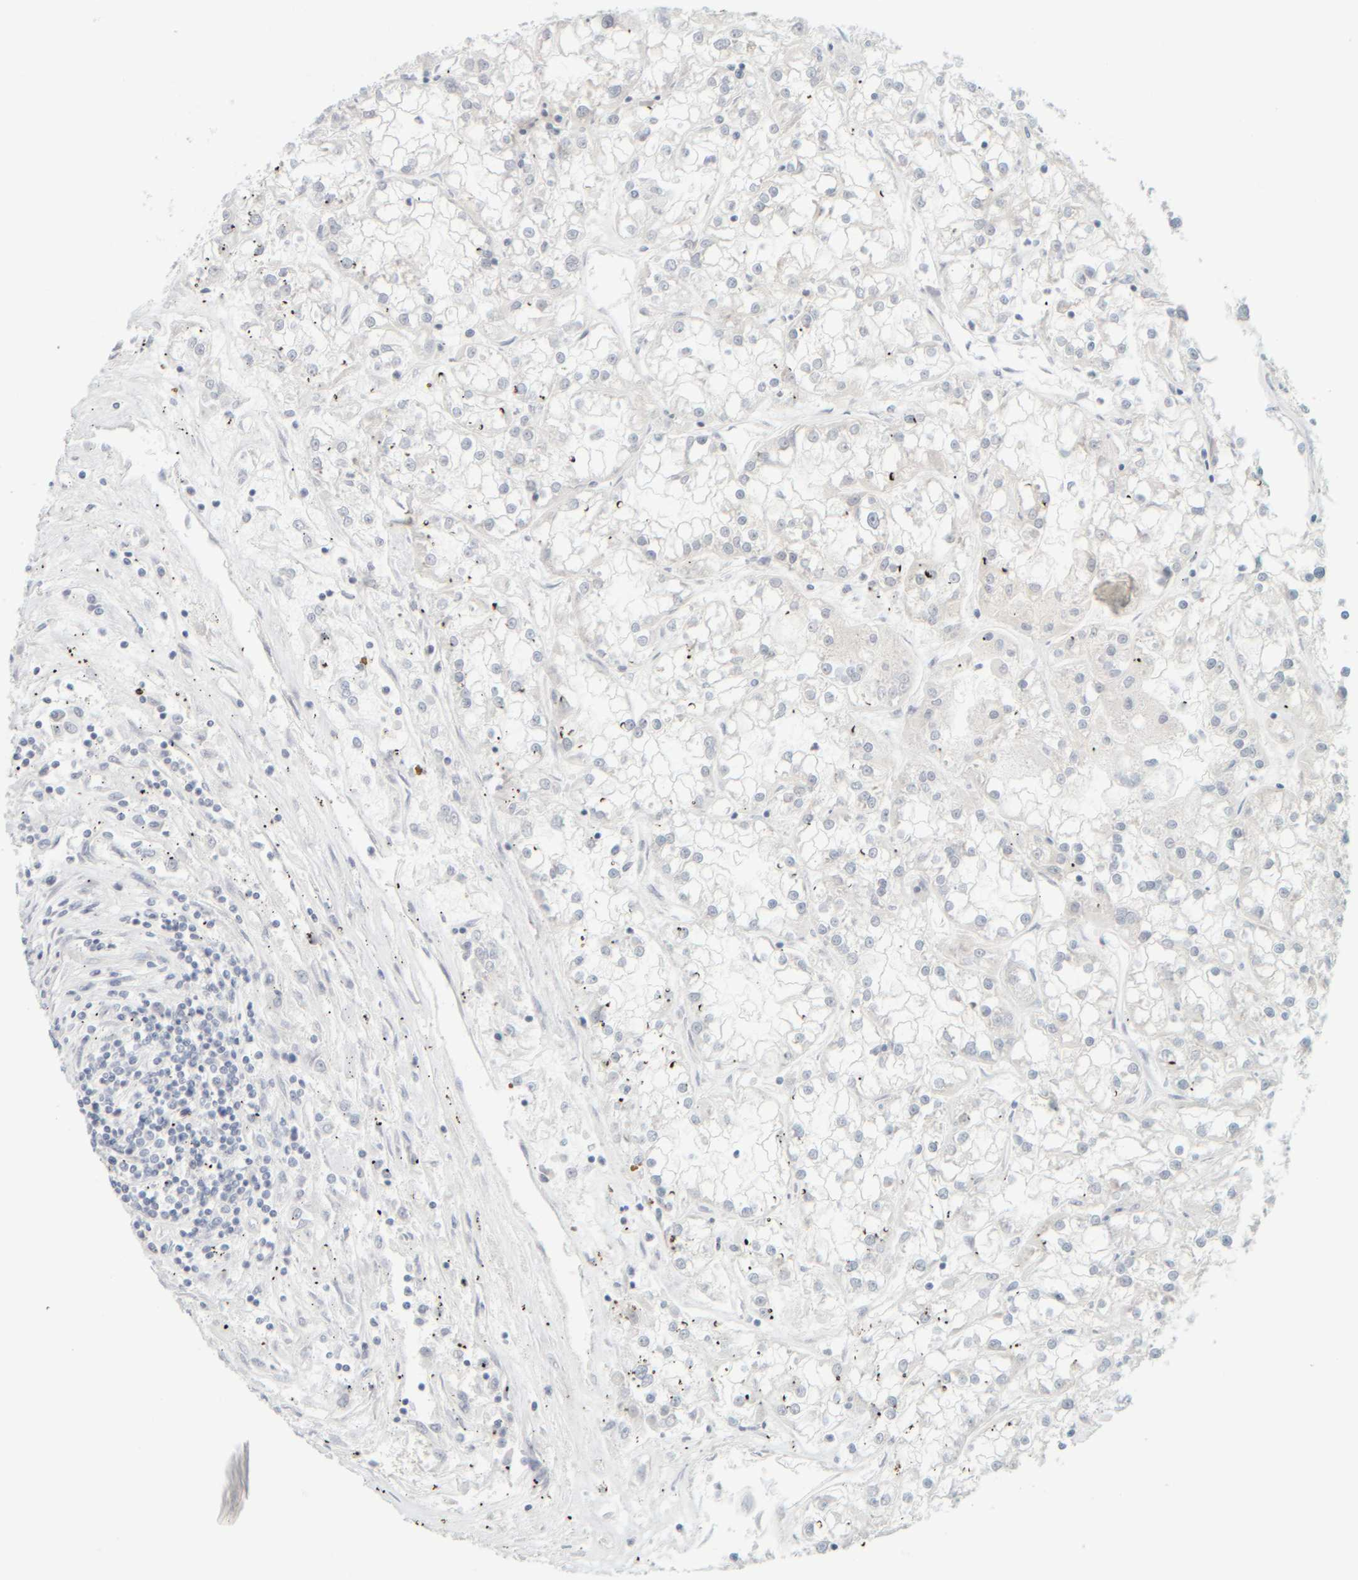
{"staining": {"intensity": "negative", "quantity": "none", "location": "none"}, "tissue": "renal cancer", "cell_type": "Tumor cells", "image_type": "cancer", "snomed": [{"axis": "morphology", "description": "Adenocarcinoma, NOS"}, {"axis": "topography", "description": "Kidney"}], "caption": "The immunohistochemistry (IHC) photomicrograph has no significant positivity in tumor cells of adenocarcinoma (renal) tissue.", "gene": "PTGES3L-AARSD1", "patient": {"sex": "female", "age": 52}}